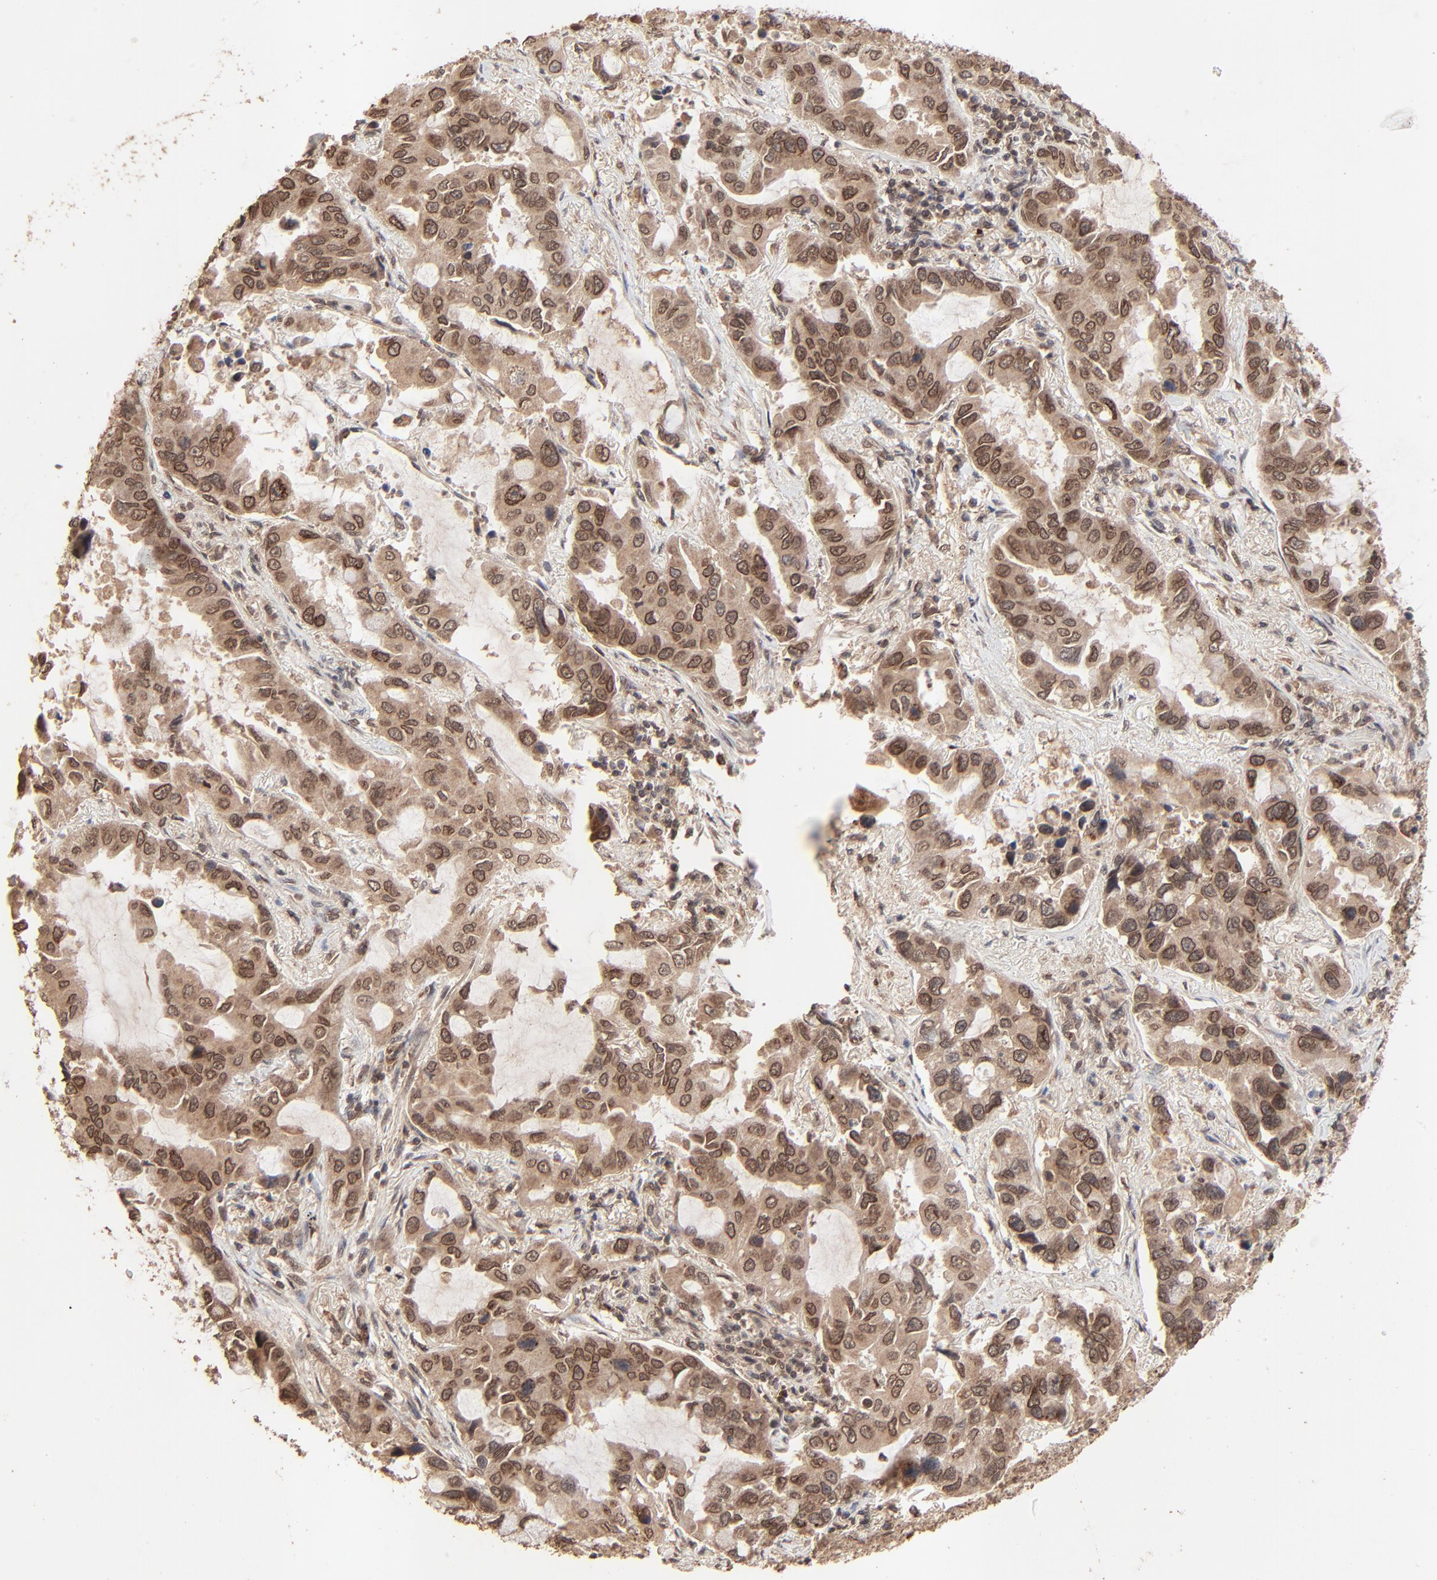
{"staining": {"intensity": "strong", "quantity": ">75%", "location": "cytoplasmic/membranous,nuclear"}, "tissue": "lung cancer", "cell_type": "Tumor cells", "image_type": "cancer", "snomed": [{"axis": "morphology", "description": "Adenocarcinoma, NOS"}, {"axis": "topography", "description": "Lung"}], "caption": "This is a micrograph of IHC staining of lung cancer, which shows strong positivity in the cytoplasmic/membranous and nuclear of tumor cells.", "gene": "FAM227A", "patient": {"sex": "male", "age": 64}}